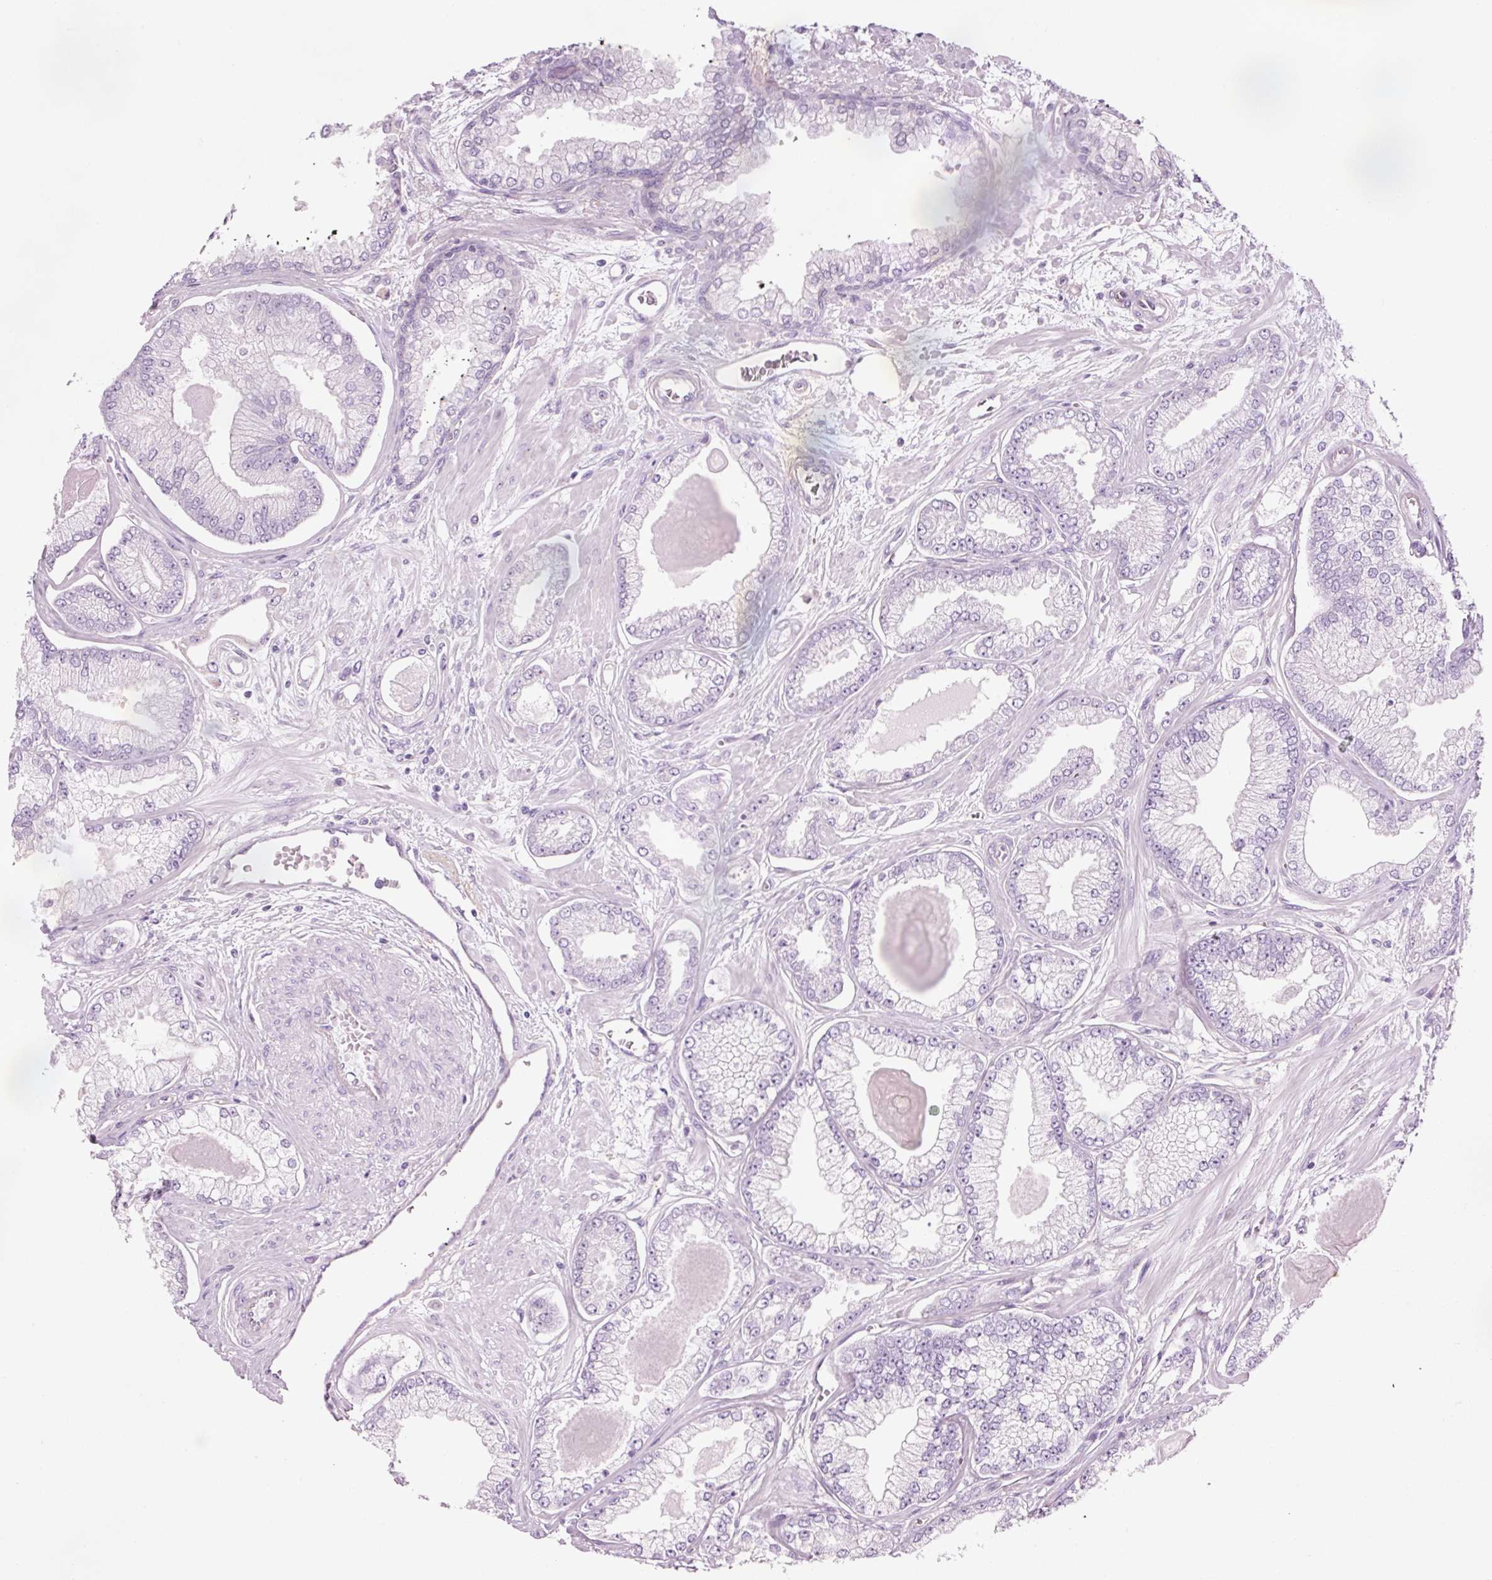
{"staining": {"intensity": "negative", "quantity": "none", "location": "none"}, "tissue": "prostate cancer", "cell_type": "Tumor cells", "image_type": "cancer", "snomed": [{"axis": "morphology", "description": "Adenocarcinoma, Low grade"}, {"axis": "topography", "description": "Prostate"}], "caption": "DAB immunohistochemical staining of low-grade adenocarcinoma (prostate) shows no significant staining in tumor cells. (IHC, brightfield microscopy, high magnification).", "gene": "HSPA4L", "patient": {"sex": "male", "age": 64}}